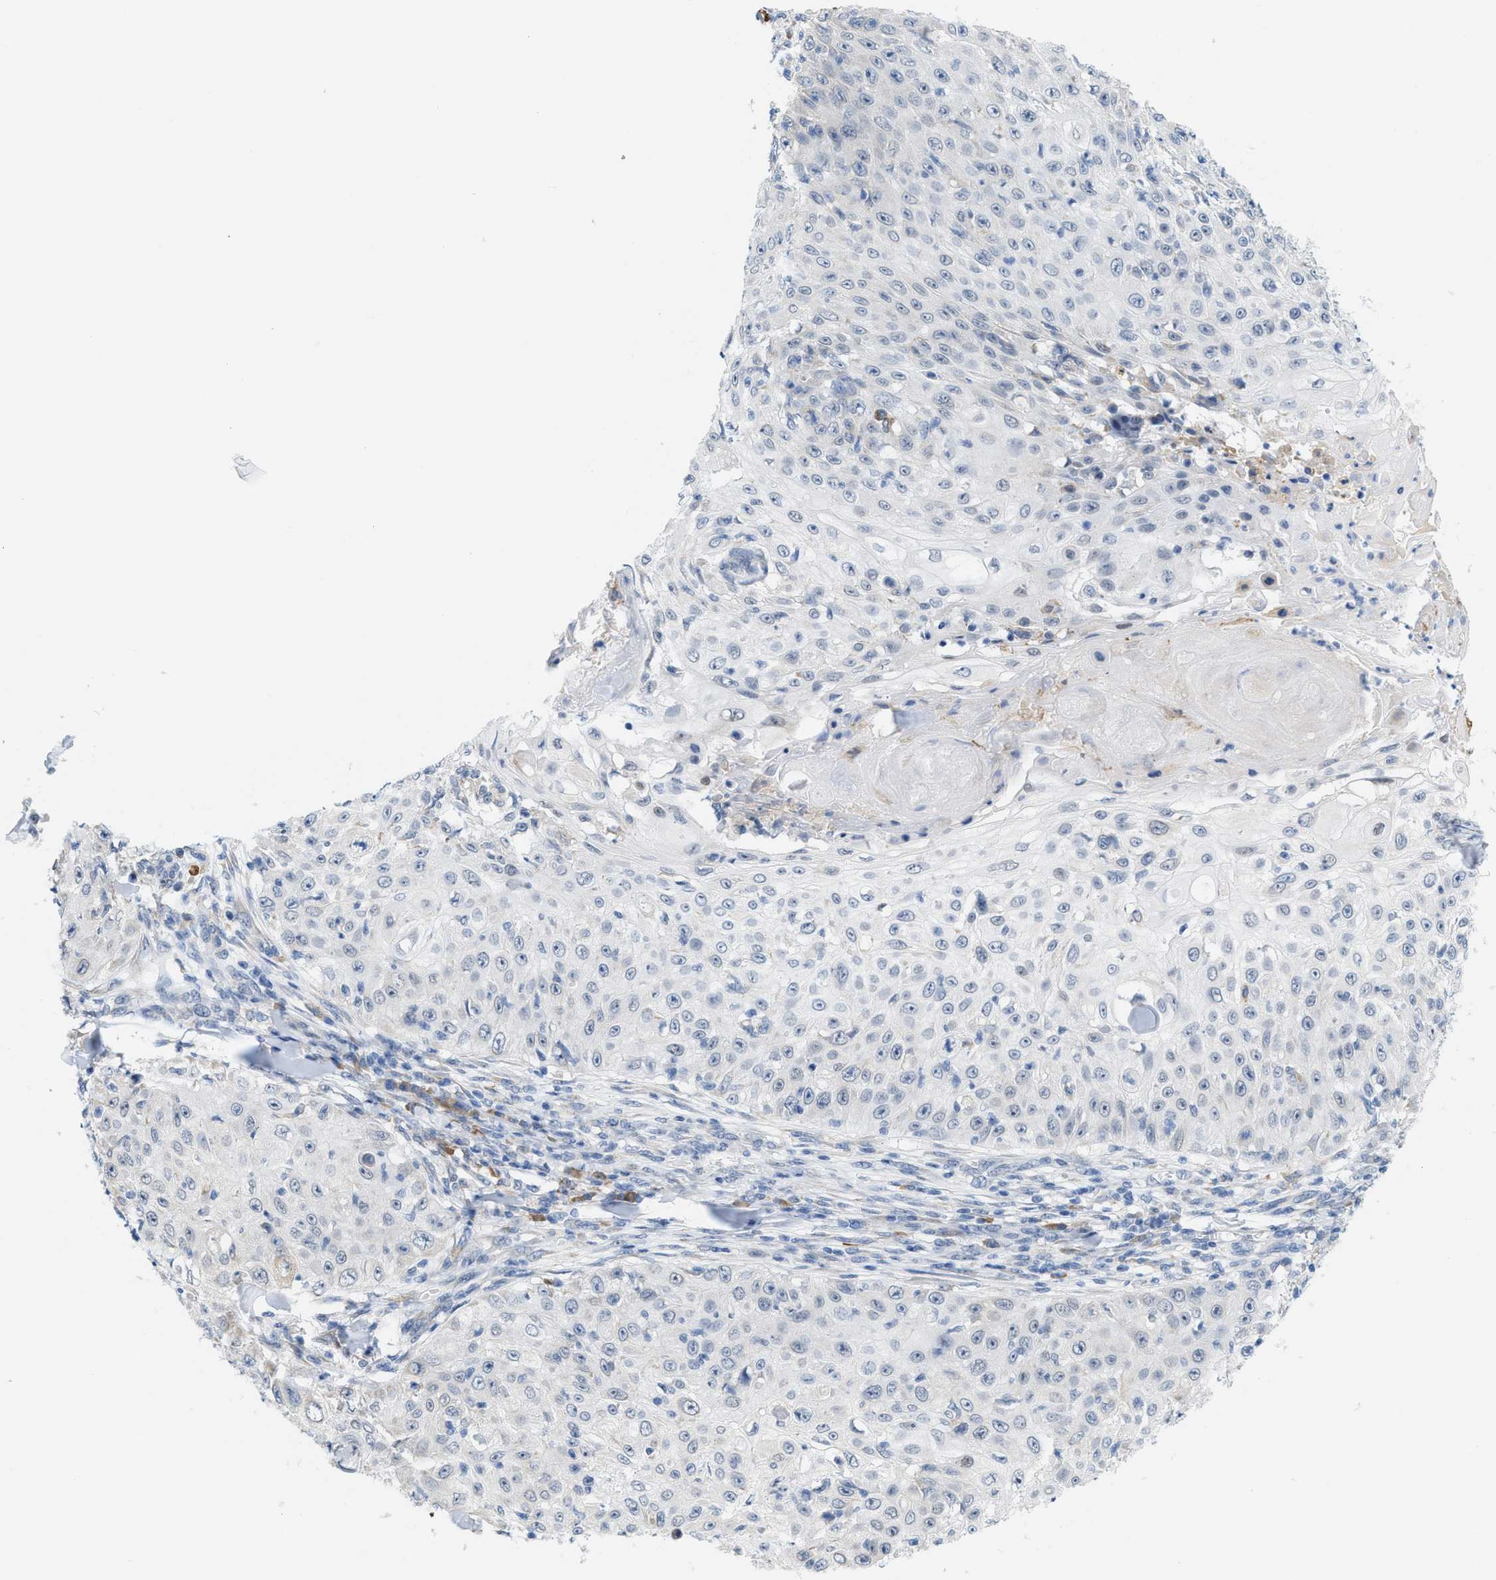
{"staining": {"intensity": "negative", "quantity": "none", "location": "none"}, "tissue": "skin cancer", "cell_type": "Tumor cells", "image_type": "cancer", "snomed": [{"axis": "morphology", "description": "Squamous cell carcinoma, NOS"}, {"axis": "topography", "description": "Skin"}], "caption": "The micrograph reveals no staining of tumor cells in skin cancer (squamous cell carcinoma).", "gene": "KIFC3", "patient": {"sex": "male", "age": 86}}